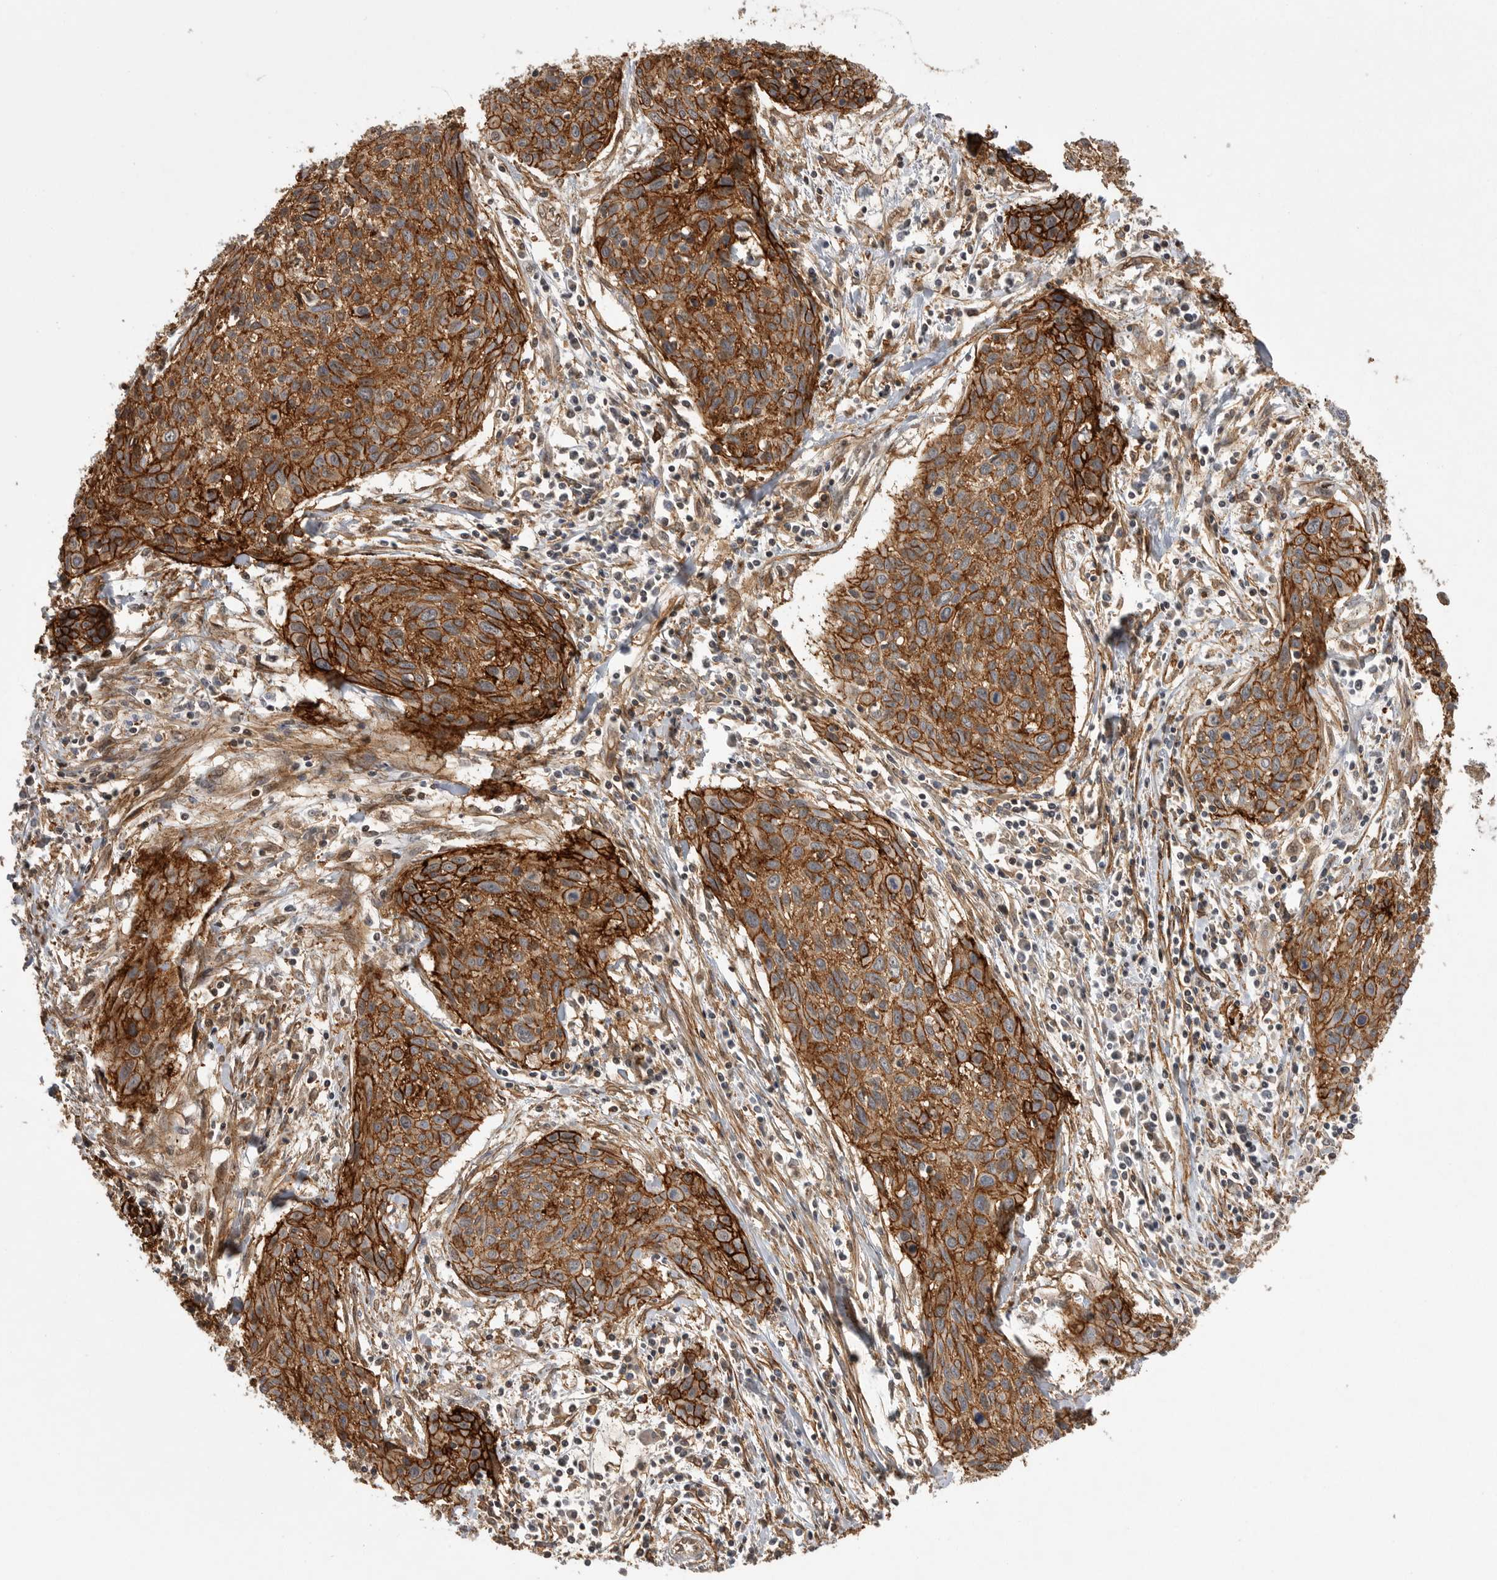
{"staining": {"intensity": "strong", "quantity": ">75%", "location": "cytoplasmic/membranous"}, "tissue": "cervical cancer", "cell_type": "Tumor cells", "image_type": "cancer", "snomed": [{"axis": "morphology", "description": "Squamous cell carcinoma, NOS"}, {"axis": "topography", "description": "Cervix"}], "caption": "Protein expression analysis of human cervical cancer reveals strong cytoplasmic/membranous positivity in about >75% of tumor cells.", "gene": "NECTIN1", "patient": {"sex": "female", "age": 51}}